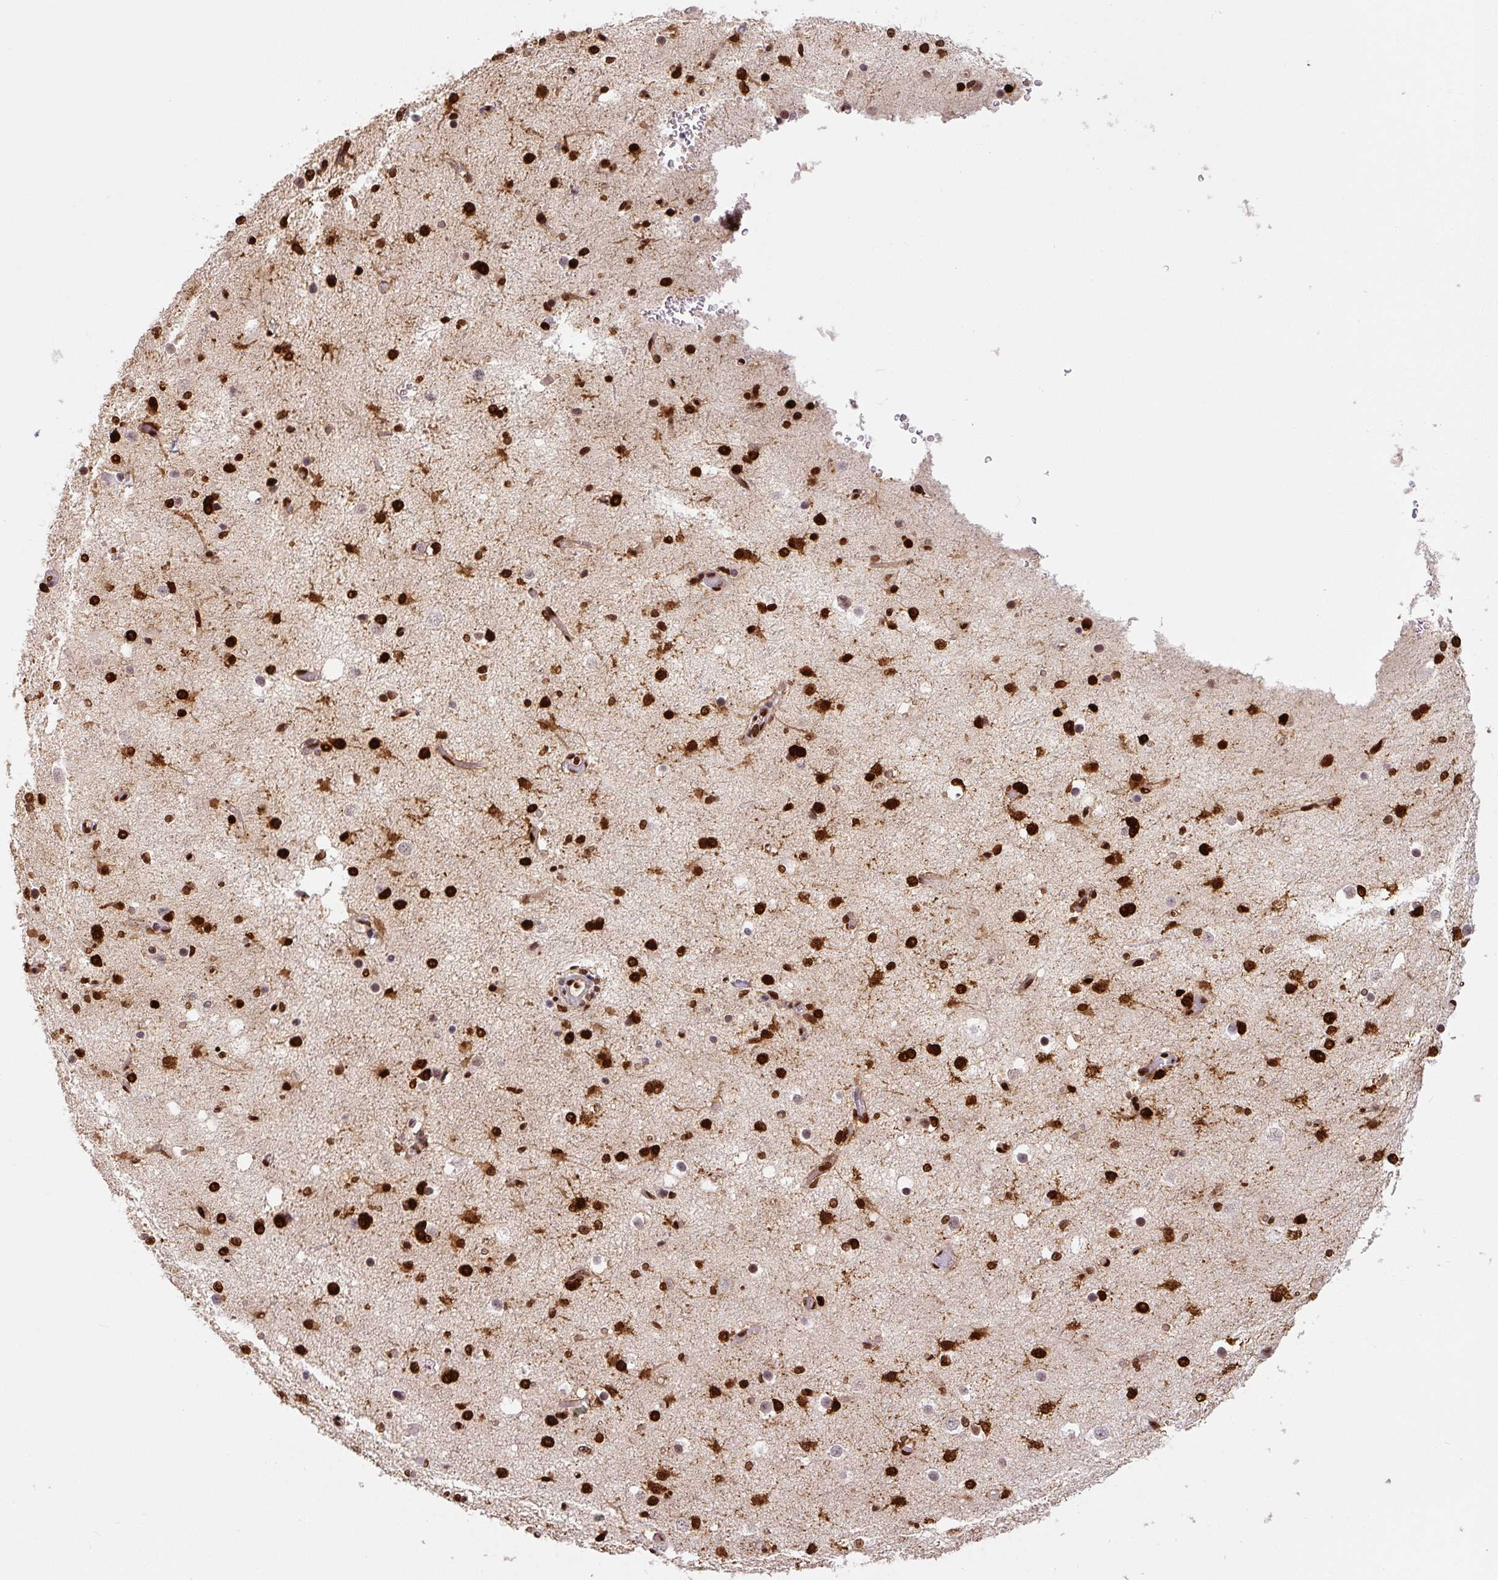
{"staining": {"intensity": "weak", "quantity": "<25%", "location": "cytoplasmic/membranous"}, "tissue": "cerebral cortex", "cell_type": "Endothelial cells", "image_type": "normal", "snomed": [{"axis": "morphology", "description": "Normal tissue, NOS"}, {"axis": "morphology", "description": "Inflammation, NOS"}, {"axis": "topography", "description": "Cerebral cortex"}], "caption": "Histopathology image shows no significant protein positivity in endothelial cells of normal cerebral cortex.", "gene": "PYDC2", "patient": {"sex": "male", "age": 6}}